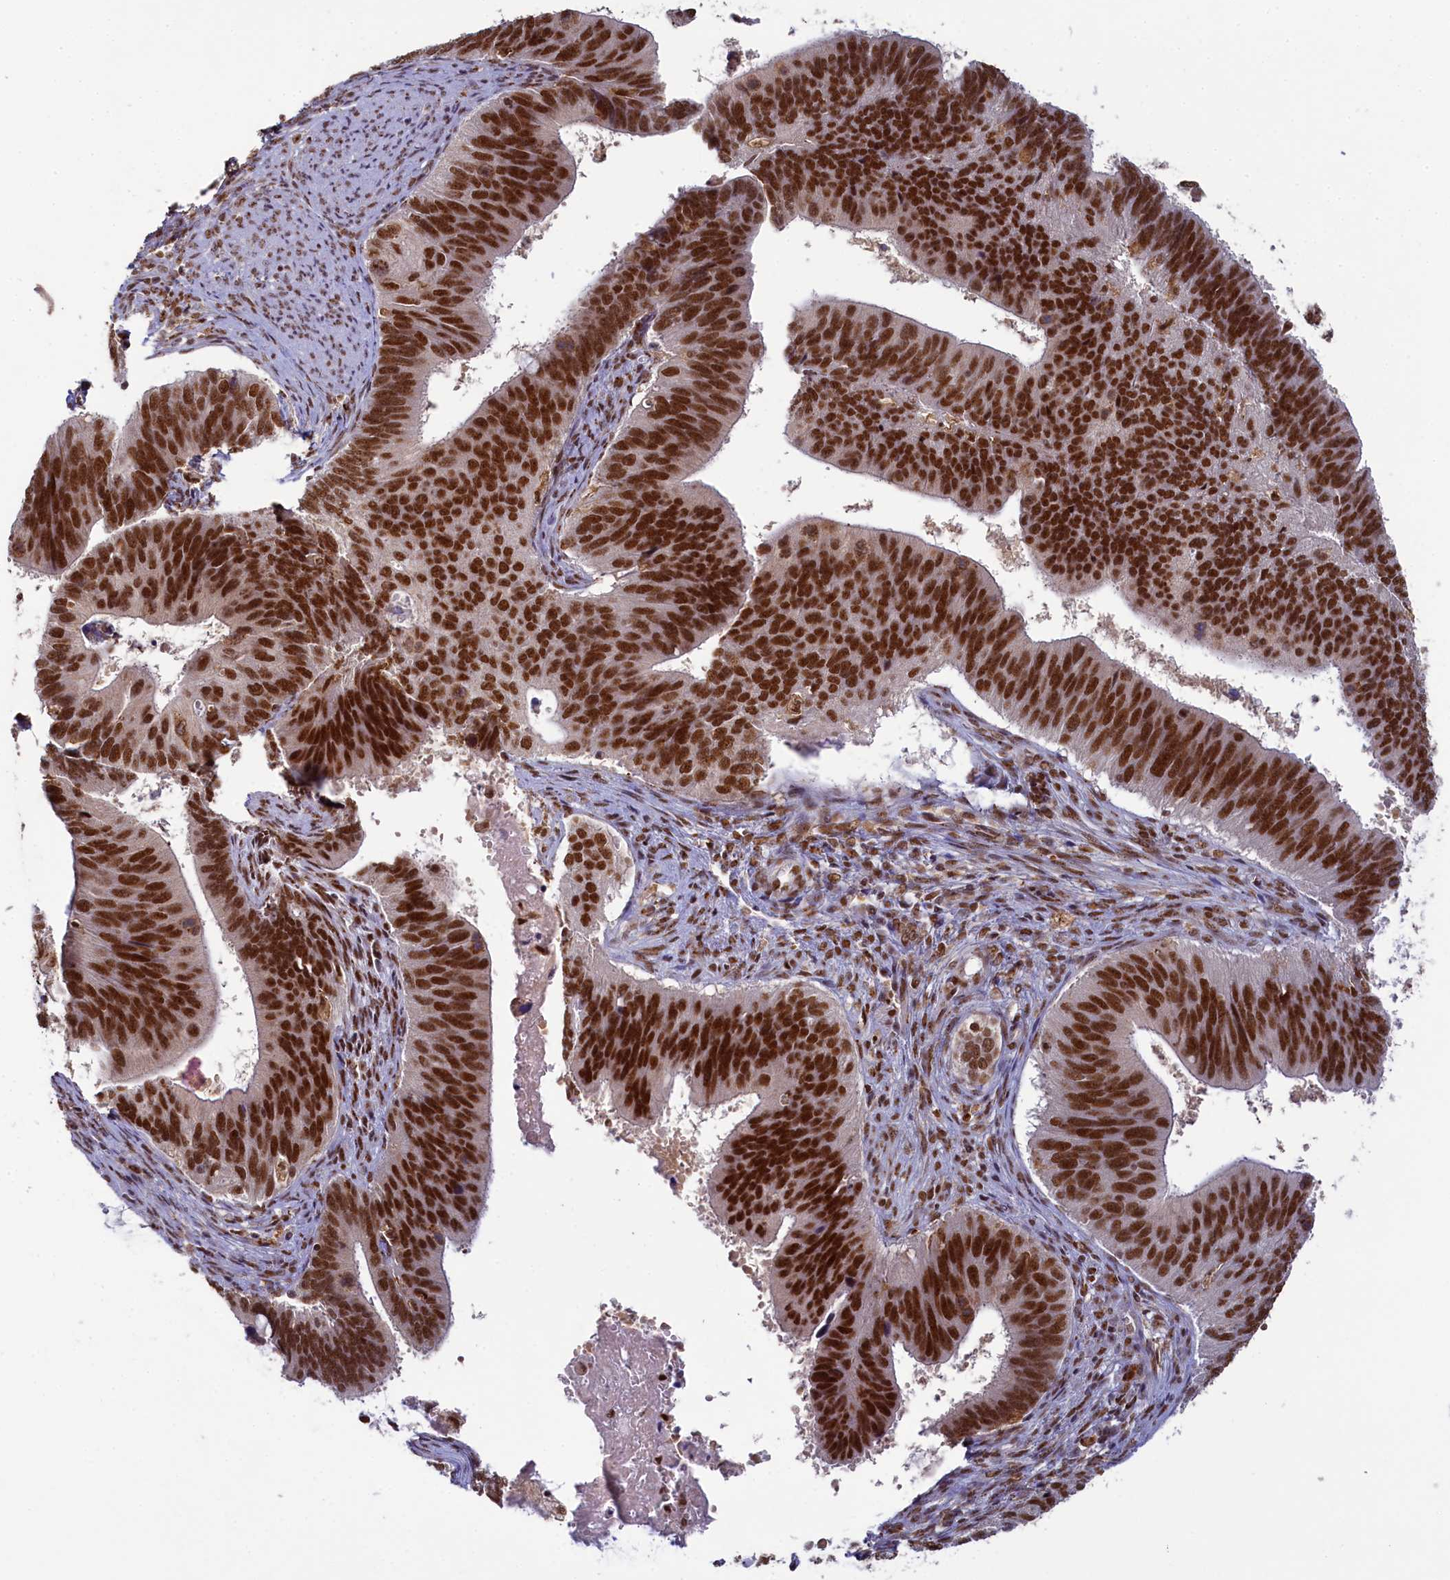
{"staining": {"intensity": "strong", "quantity": ">75%", "location": "nuclear"}, "tissue": "cervical cancer", "cell_type": "Tumor cells", "image_type": "cancer", "snomed": [{"axis": "morphology", "description": "Adenocarcinoma, NOS"}, {"axis": "topography", "description": "Cervix"}], "caption": "Cervical cancer stained for a protein exhibits strong nuclear positivity in tumor cells.", "gene": "PPHLN1", "patient": {"sex": "female", "age": 42}}